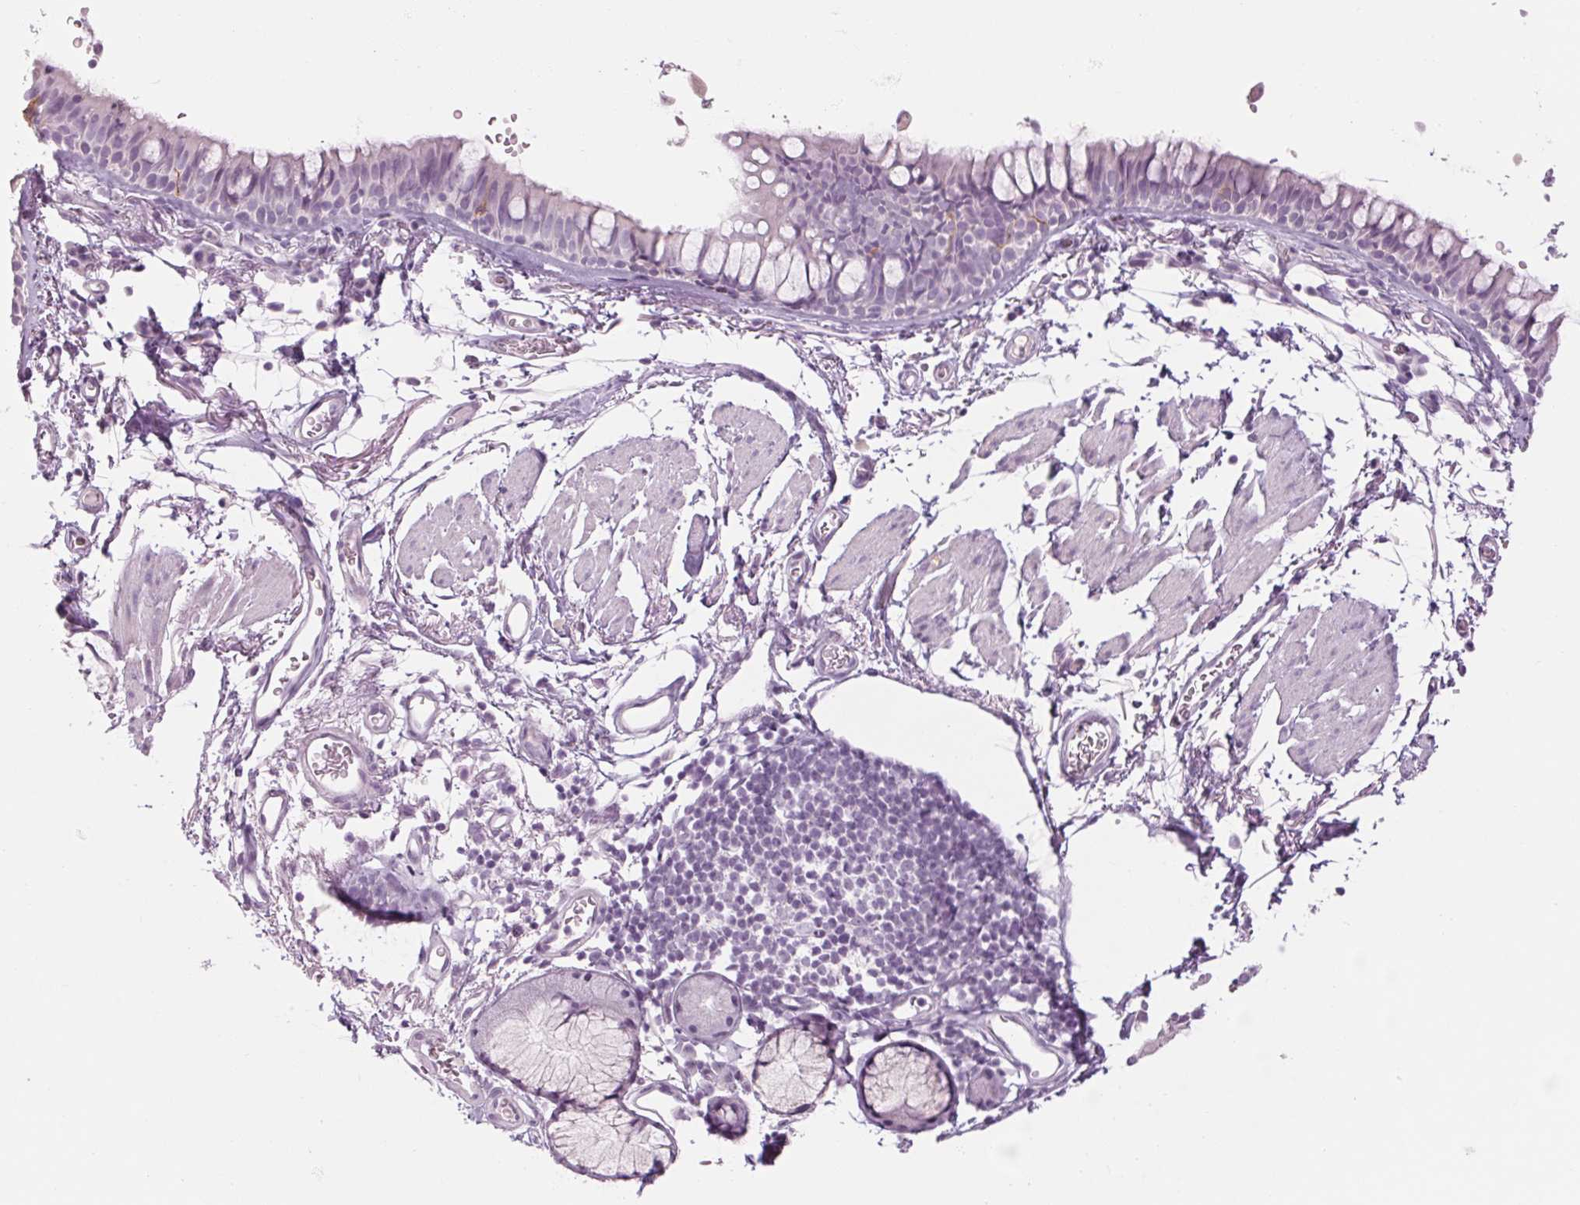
{"staining": {"intensity": "negative", "quantity": "none", "location": "none"}, "tissue": "bronchus", "cell_type": "Respiratory epithelial cells", "image_type": "normal", "snomed": [{"axis": "morphology", "description": "Normal tissue, NOS"}, {"axis": "topography", "description": "Cartilage tissue"}, {"axis": "topography", "description": "Bronchus"}], "caption": "Immunohistochemistry (IHC) photomicrograph of benign bronchus stained for a protein (brown), which displays no positivity in respiratory epithelial cells. (DAB (3,3'-diaminobenzidine) immunohistochemistry (IHC) with hematoxylin counter stain).", "gene": "RPTN", "patient": {"sex": "female", "age": 79}}